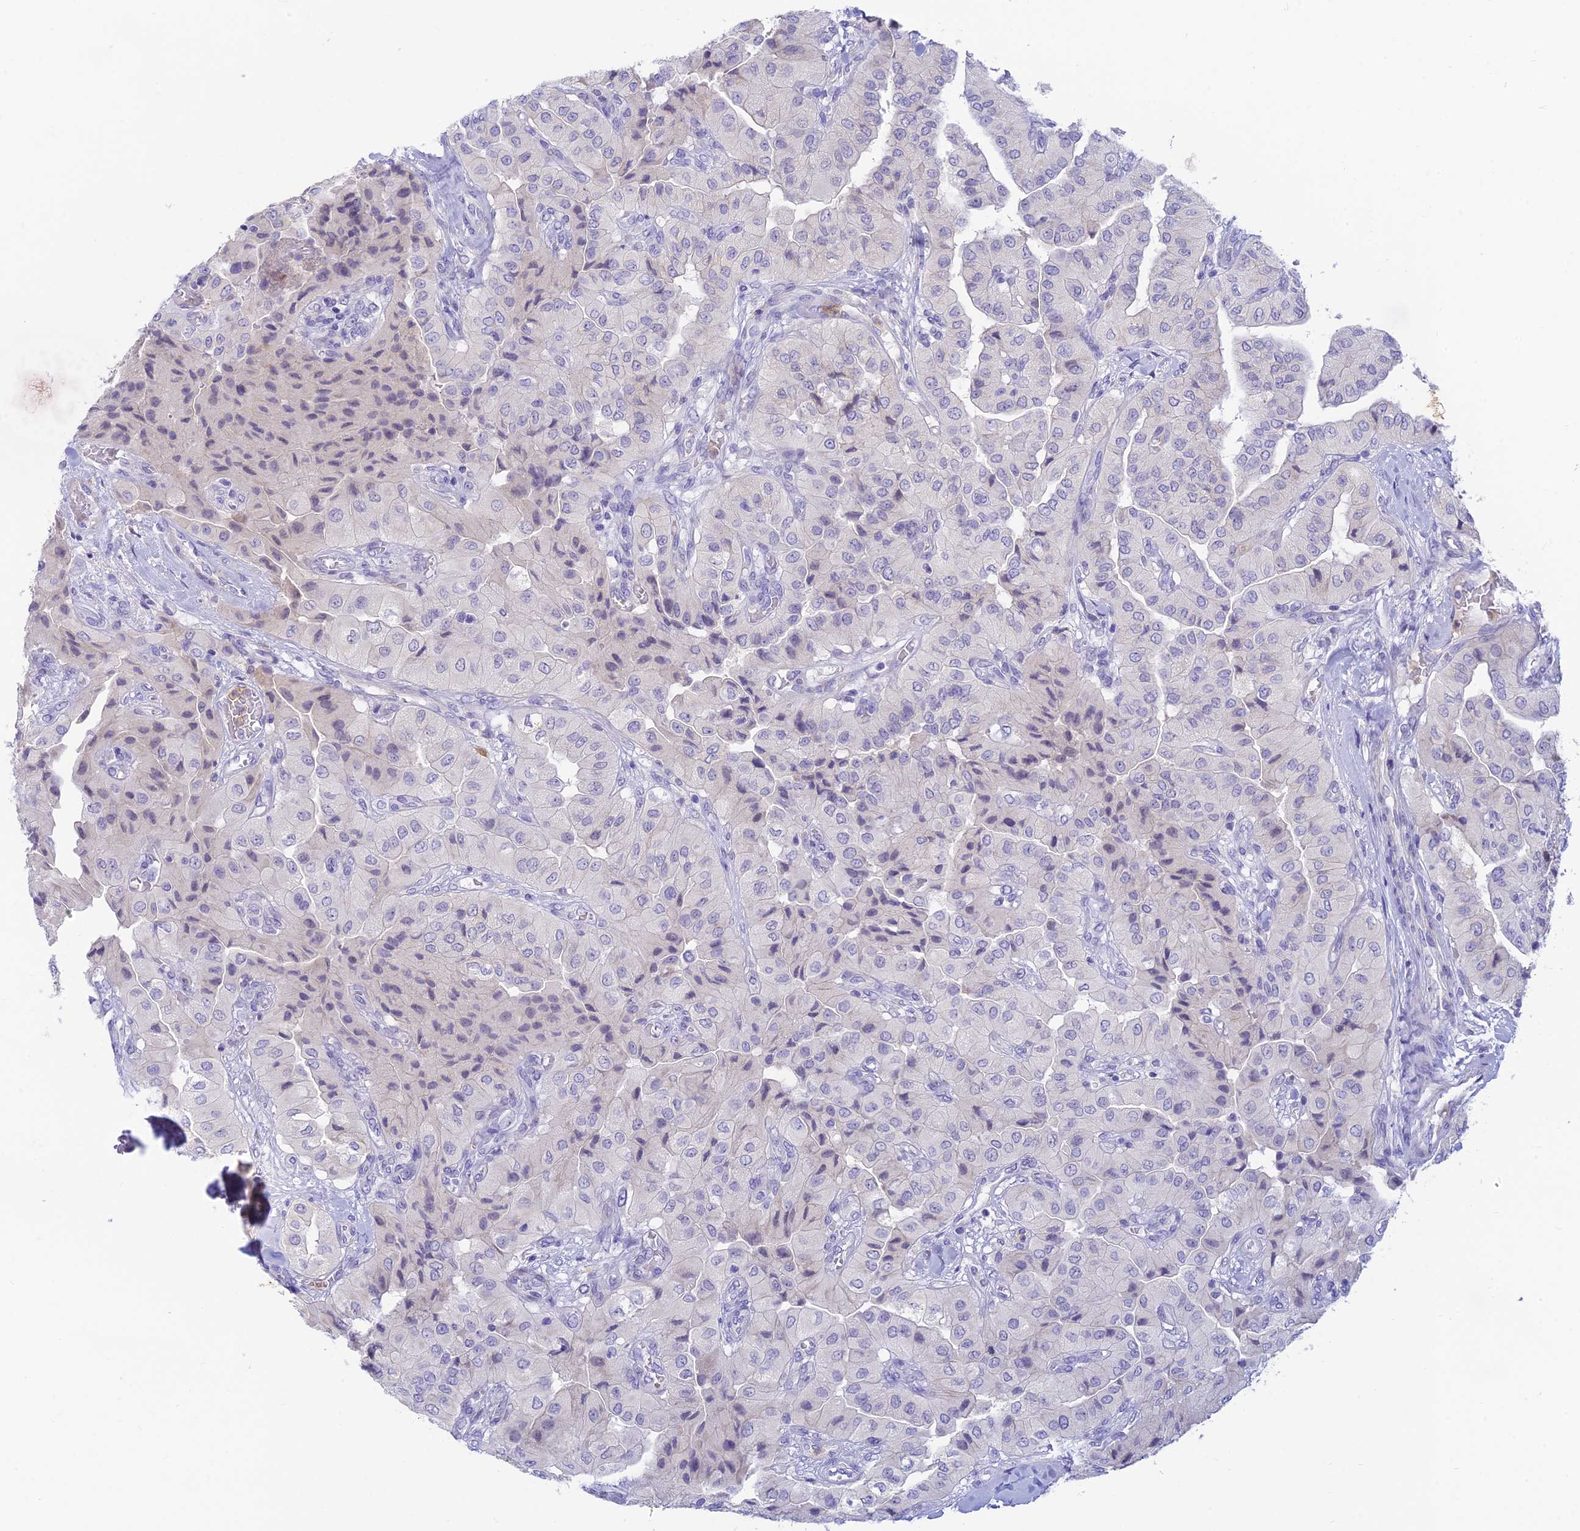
{"staining": {"intensity": "negative", "quantity": "none", "location": "none"}, "tissue": "head and neck cancer", "cell_type": "Tumor cells", "image_type": "cancer", "snomed": [{"axis": "morphology", "description": "Adenocarcinoma, NOS"}, {"axis": "topography", "description": "Head-Neck"}], "caption": "Head and neck cancer was stained to show a protein in brown. There is no significant expression in tumor cells. (IHC, brightfield microscopy, high magnification).", "gene": "INTS13", "patient": {"sex": "male", "age": 66}}